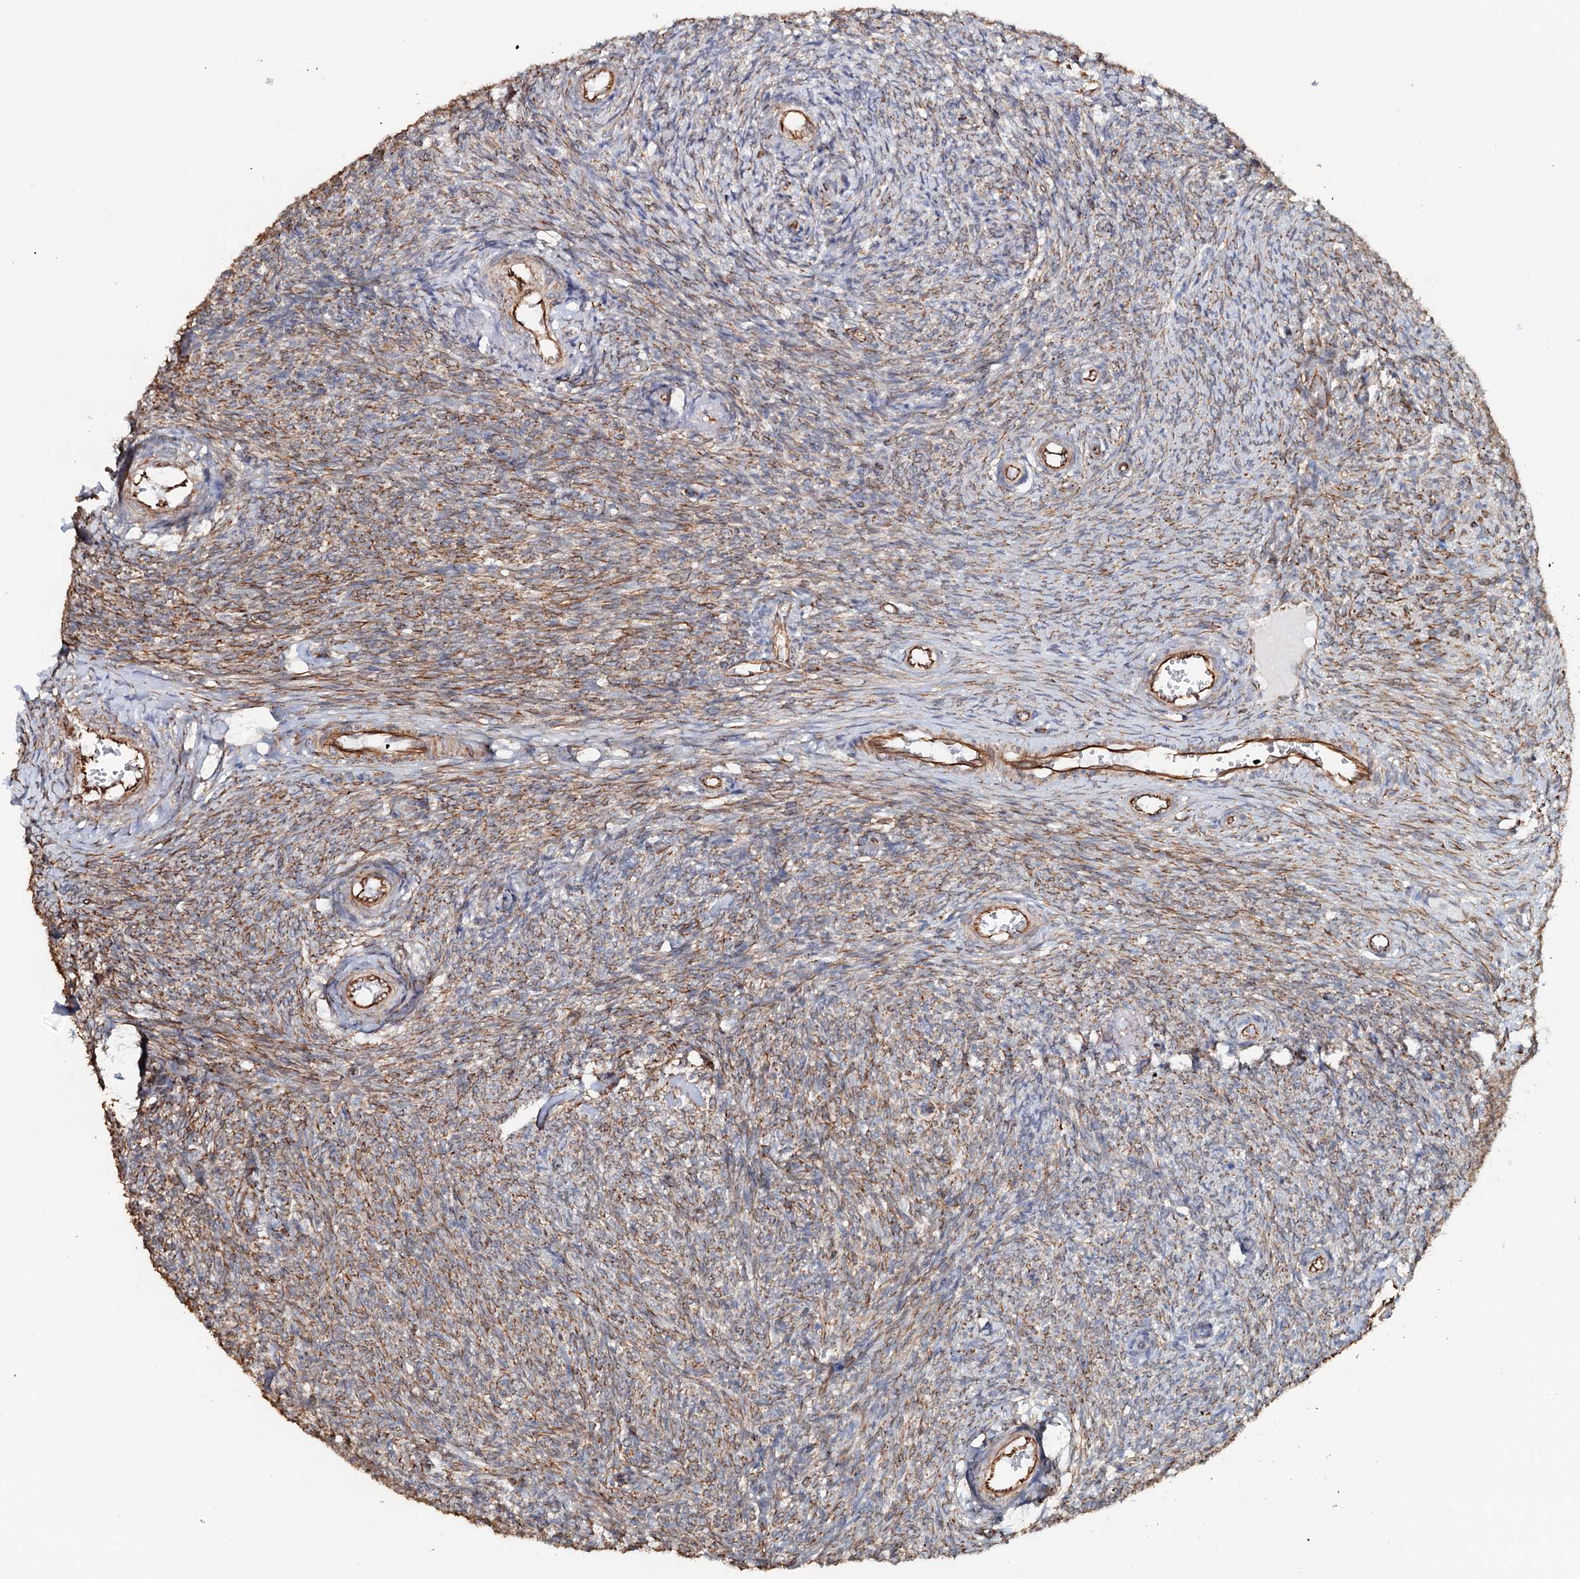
{"staining": {"intensity": "moderate", "quantity": ">75%", "location": "cytoplasmic/membranous"}, "tissue": "ovary", "cell_type": "Follicle cells", "image_type": "normal", "snomed": [{"axis": "morphology", "description": "Normal tissue, NOS"}, {"axis": "topography", "description": "Ovary"}], "caption": "A micrograph showing moderate cytoplasmic/membranous positivity in about >75% of follicle cells in benign ovary, as visualized by brown immunohistochemical staining.", "gene": "SYNPO", "patient": {"sex": "female", "age": 44}}